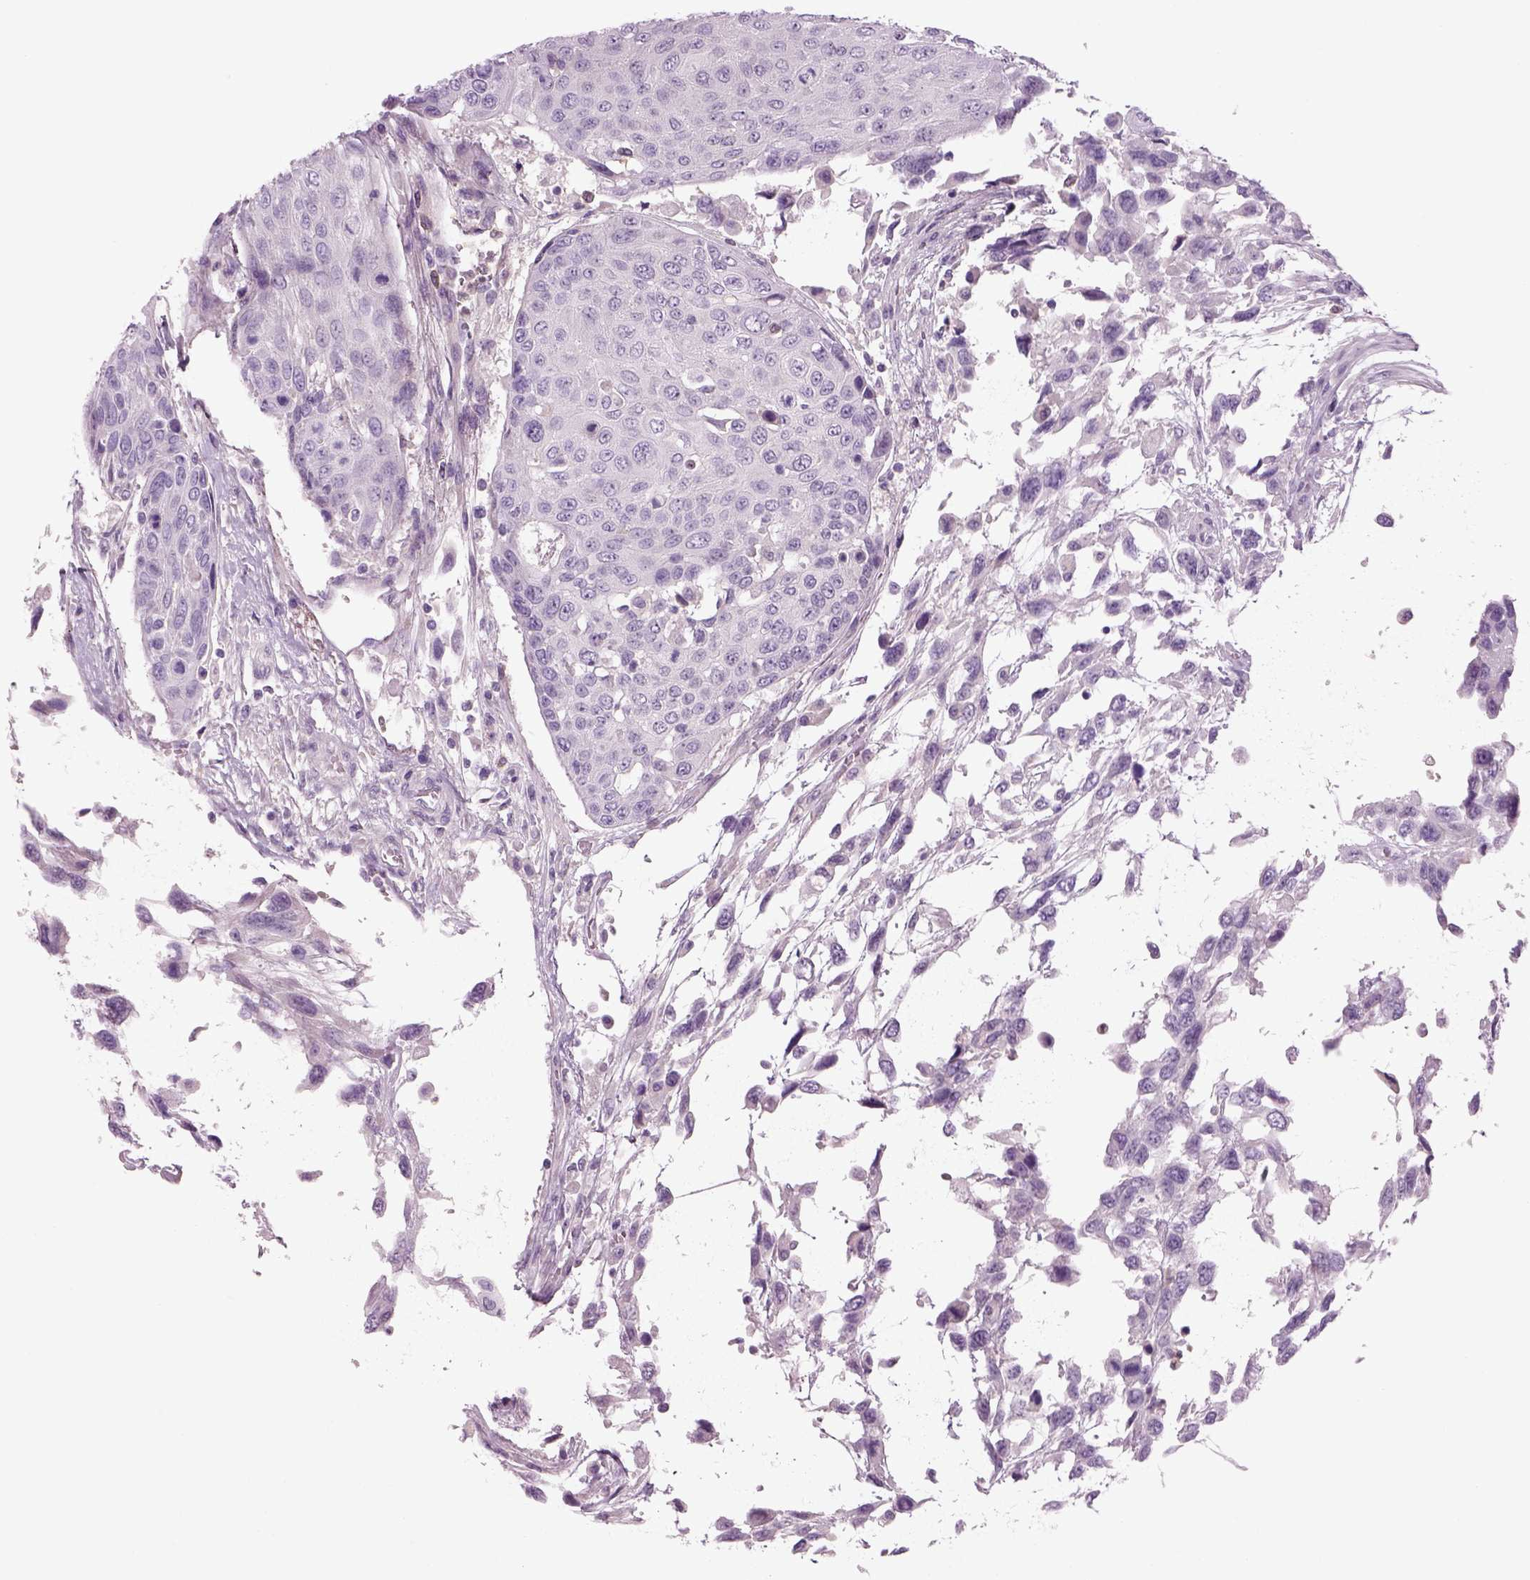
{"staining": {"intensity": "negative", "quantity": "none", "location": "none"}, "tissue": "urothelial cancer", "cell_type": "Tumor cells", "image_type": "cancer", "snomed": [{"axis": "morphology", "description": "Urothelial carcinoma, High grade"}, {"axis": "topography", "description": "Urinary bladder"}], "caption": "IHC photomicrograph of neoplastic tissue: human urothelial carcinoma (high-grade) stained with DAB (3,3'-diaminobenzidine) displays no significant protein positivity in tumor cells.", "gene": "MDH1B", "patient": {"sex": "female", "age": 70}}